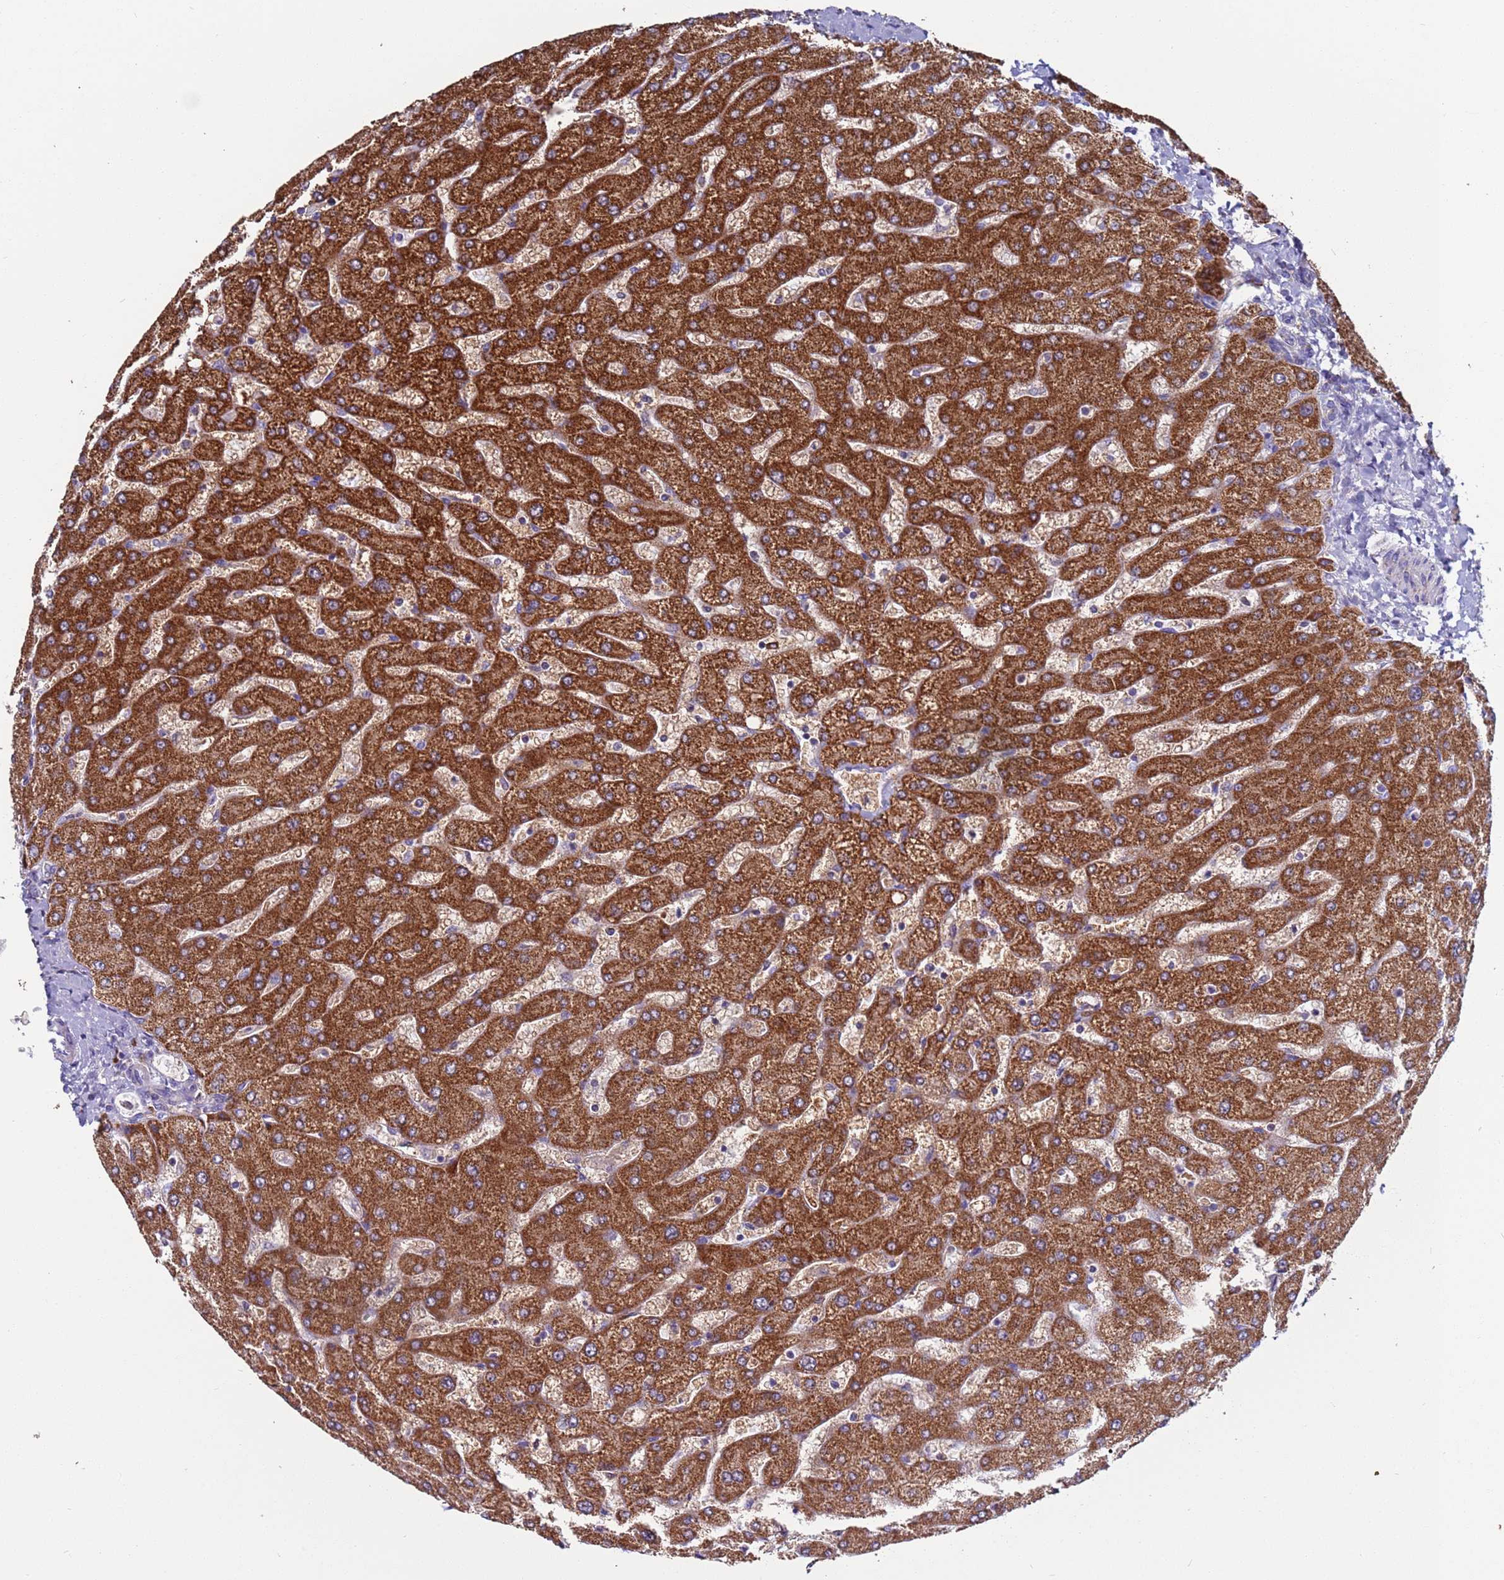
{"staining": {"intensity": "moderate", "quantity": "25%-75%", "location": "cytoplasmic/membranous"}, "tissue": "liver", "cell_type": "Cholangiocytes", "image_type": "normal", "snomed": [{"axis": "morphology", "description": "Normal tissue, NOS"}, {"axis": "topography", "description": "Liver"}], "caption": "Immunohistochemical staining of unremarkable human liver demonstrates moderate cytoplasmic/membranous protein positivity in about 25%-75% of cholangiocytes. The protein is stained brown, and the nuclei are stained in blue (DAB (3,3'-diaminobenzidine) IHC with brightfield microscopy, high magnification).", "gene": "ZBTB39", "patient": {"sex": "male", "age": 55}}